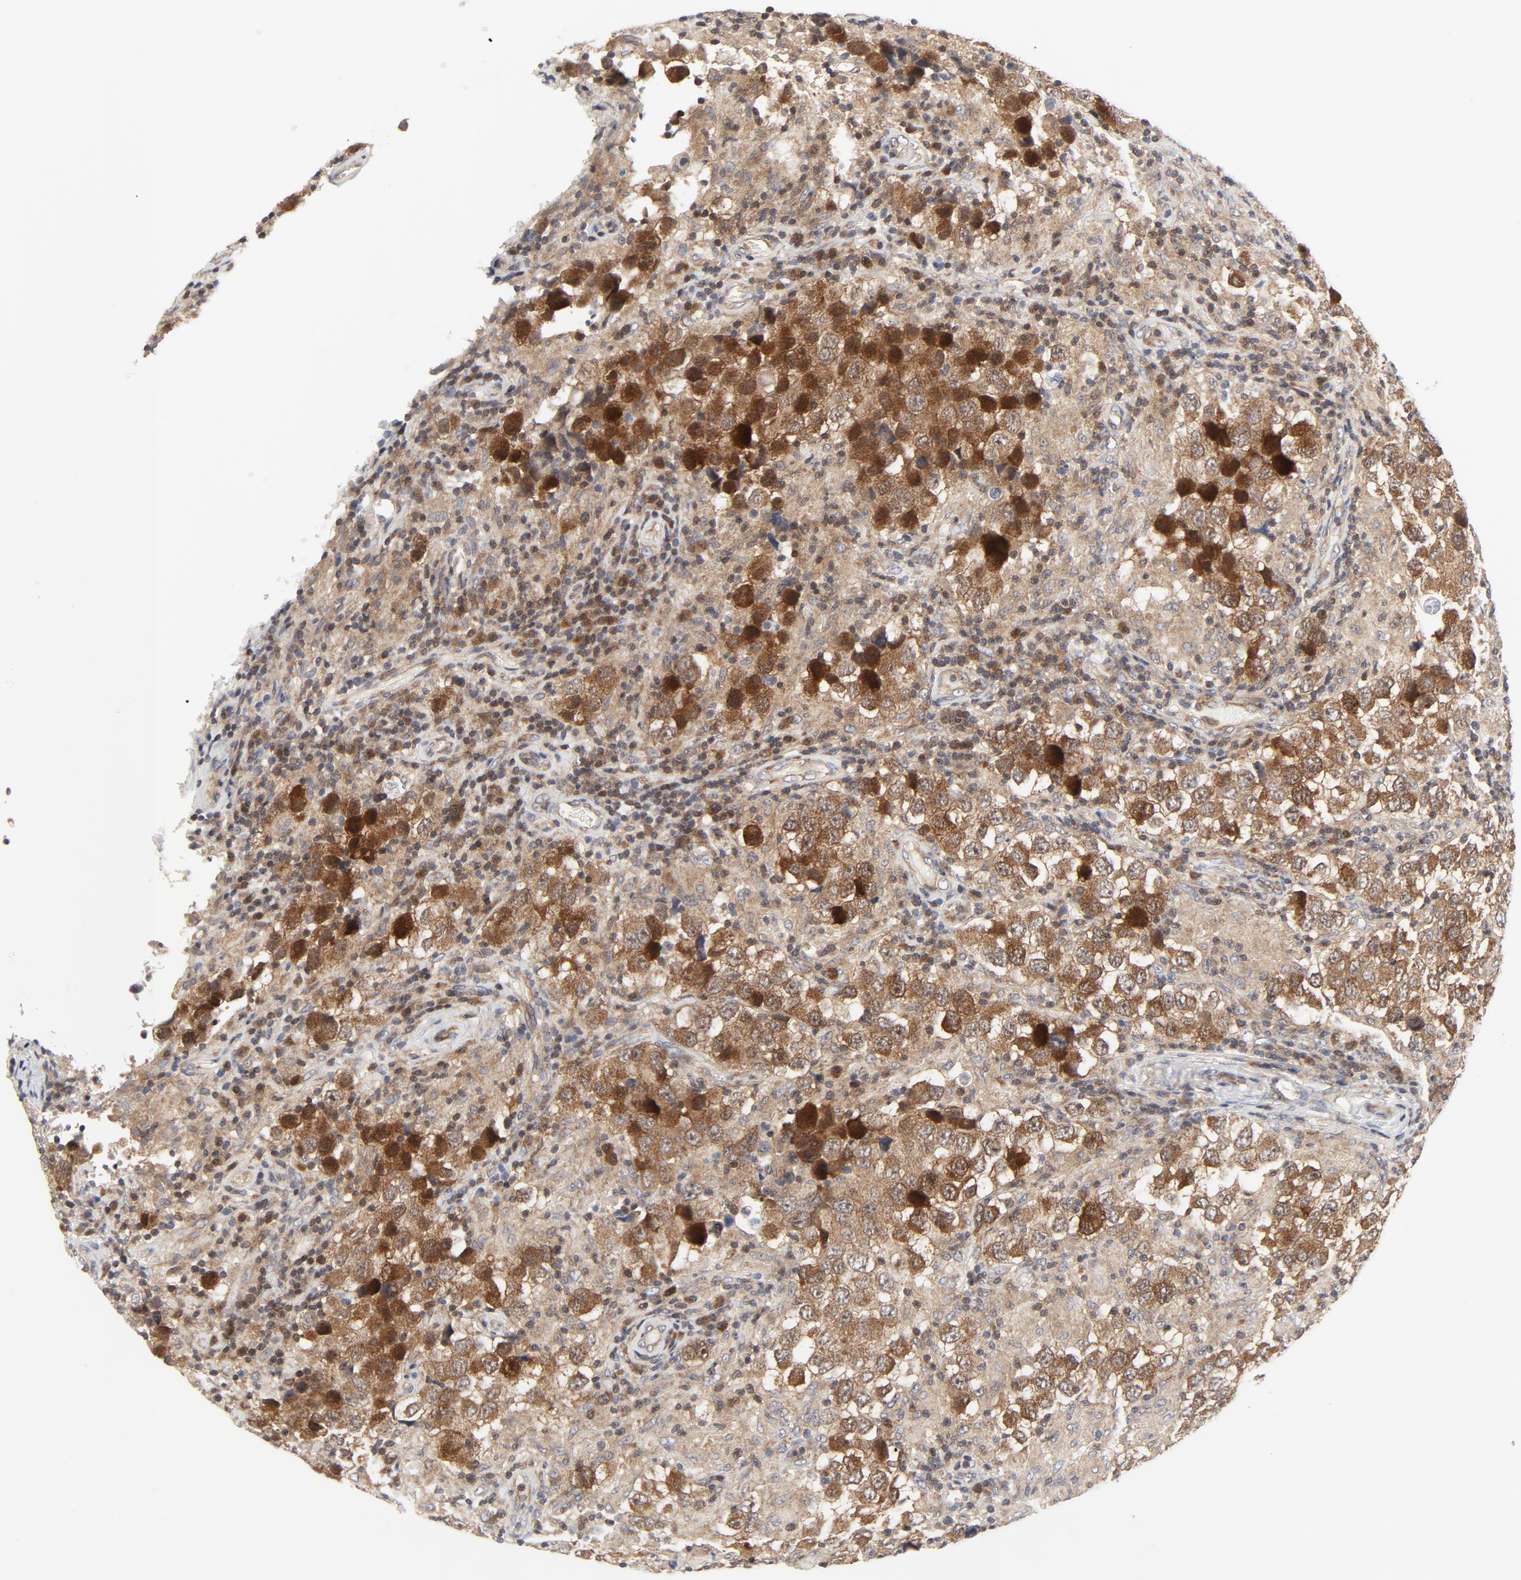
{"staining": {"intensity": "strong", "quantity": ">75%", "location": "cytoplasmic/membranous,nuclear"}, "tissue": "testis cancer", "cell_type": "Tumor cells", "image_type": "cancer", "snomed": [{"axis": "morphology", "description": "Carcinoma, Embryonal, NOS"}, {"axis": "topography", "description": "Testis"}], "caption": "IHC of testis cancer (embryonal carcinoma) shows high levels of strong cytoplasmic/membranous and nuclear staining in about >75% of tumor cells.", "gene": "MAP2K7", "patient": {"sex": "male", "age": 21}}